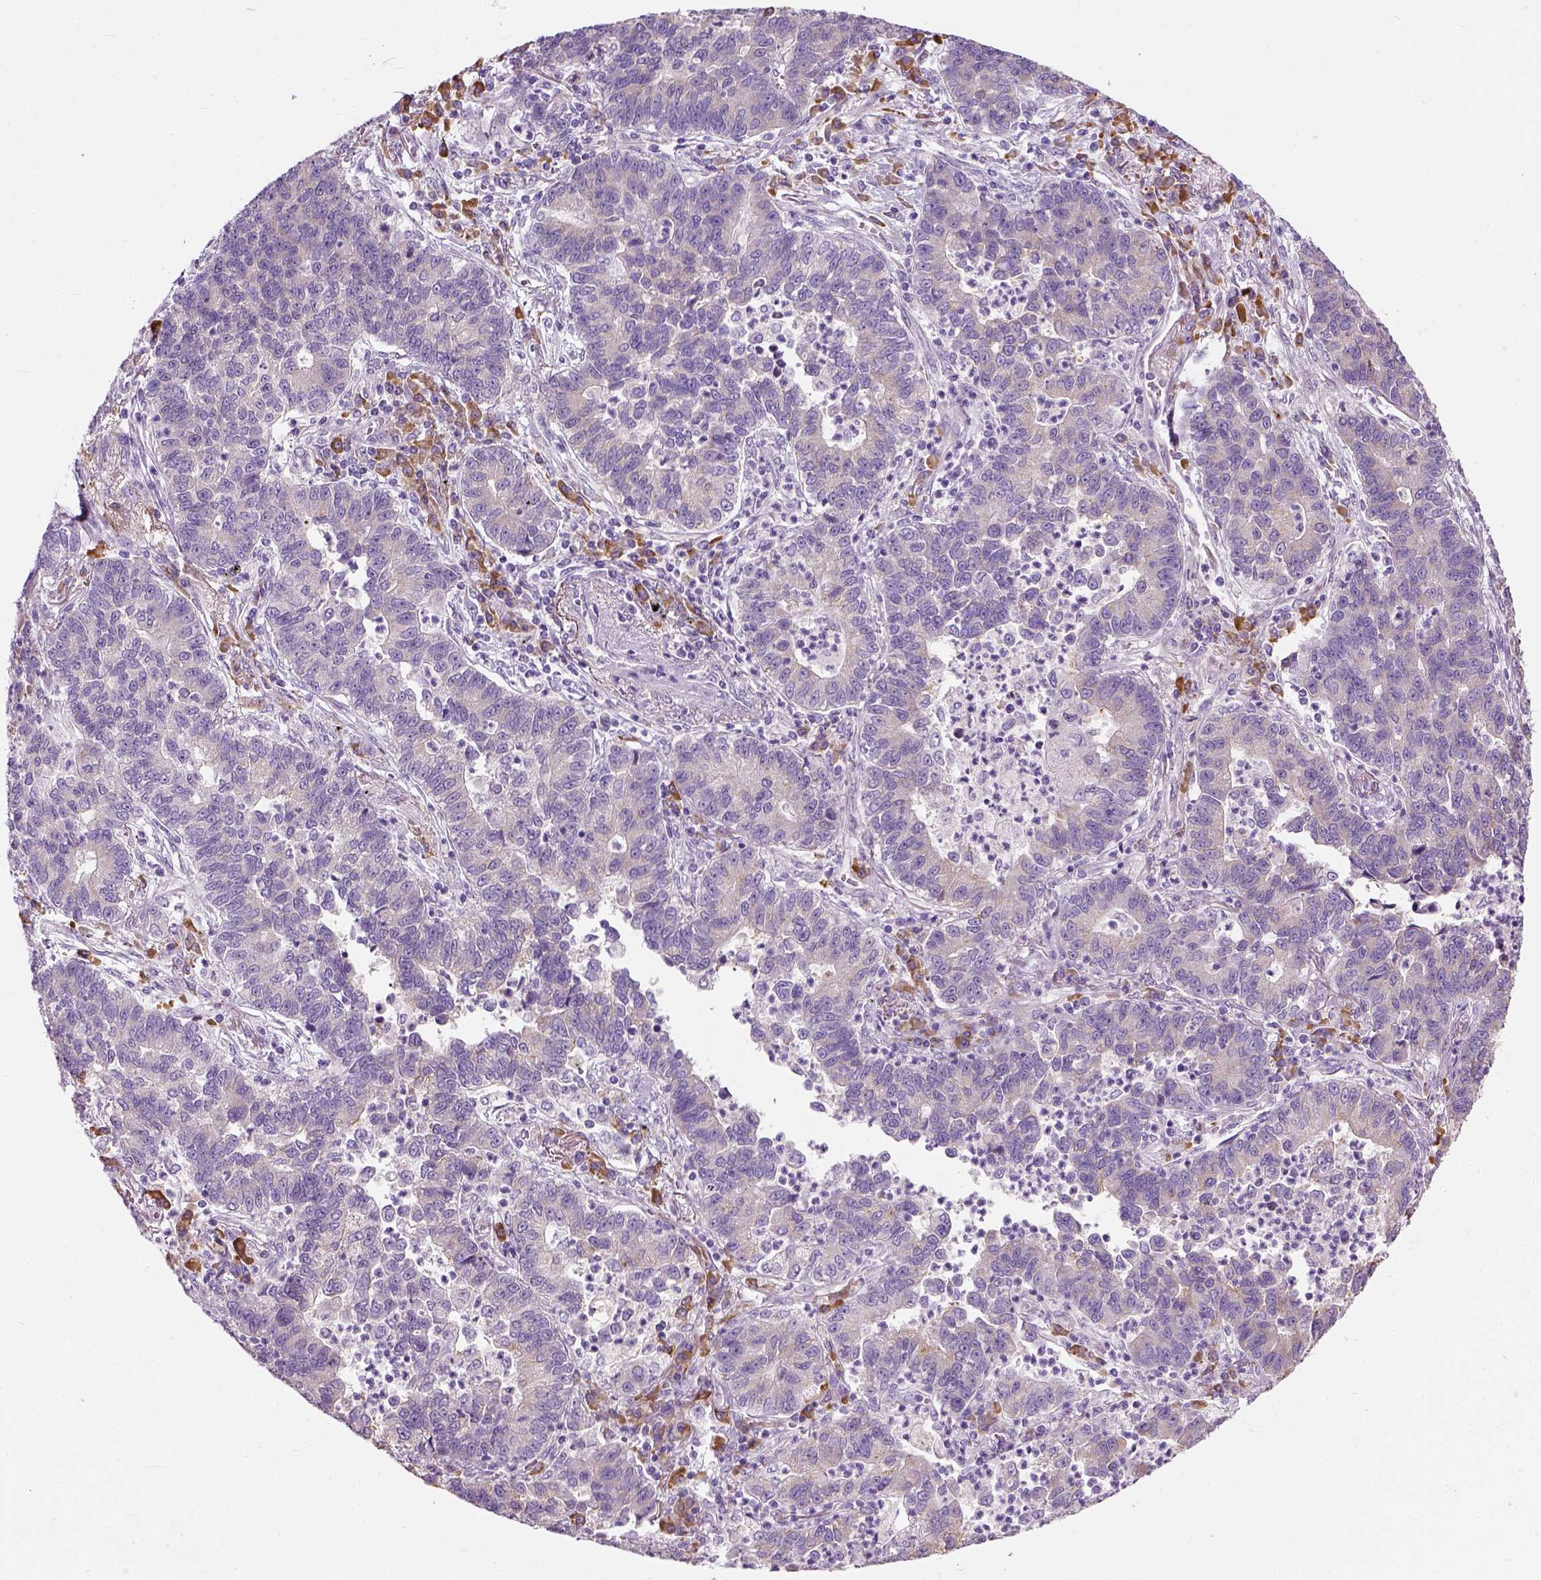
{"staining": {"intensity": "negative", "quantity": "none", "location": "none"}, "tissue": "lung cancer", "cell_type": "Tumor cells", "image_type": "cancer", "snomed": [{"axis": "morphology", "description": "Adenocarcinoma, NOS"}, {"axis": "topography", "description": "Lung"}], "caption": "The image reveals no significant staining in tumor cells of adenocarcinoma (lung).", "gene": "TRIM72", "patient": {"sex": "female", "age": 57}}